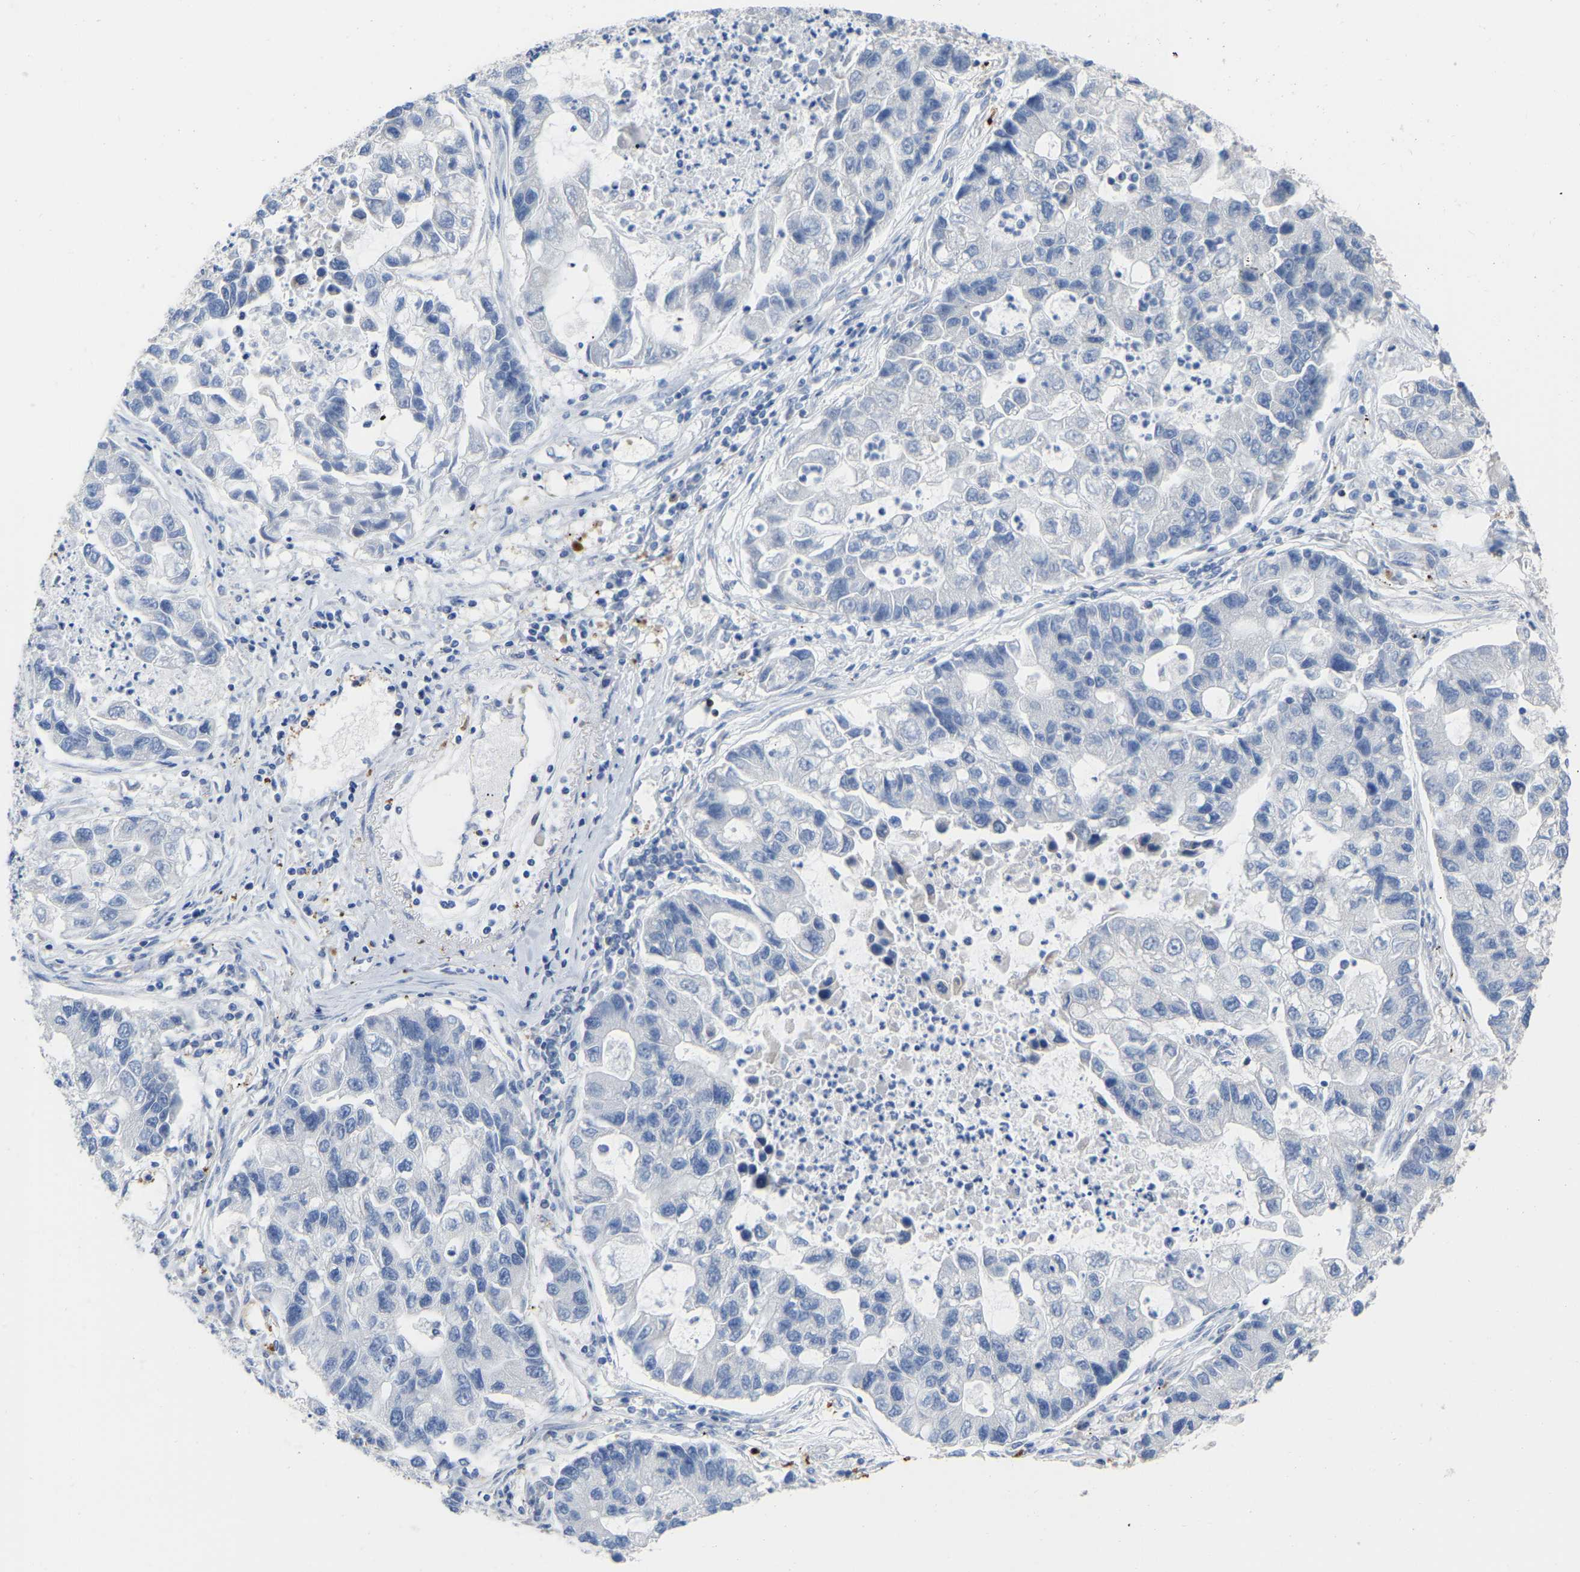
{"staining": {"intensity": "negative", "quantity": "none", "location": "none"}, "tissue": "lung cancer", "cell_type": "Tumor cells", "image_type": "cancer", "snomed": [{"axis": "morphology", "description": "Adenocarcinoma, NOS"}, {"axis": "topography", "description": "Lung"}], "caption": "DAB (3,3'-diaminobenzidine) immunohistochemical staining of adenocarcinoma (lung) displays no significant positivity in tumor cells.", "gene": "ULBP2", "patient": {"sex": "female", "age": 51}}